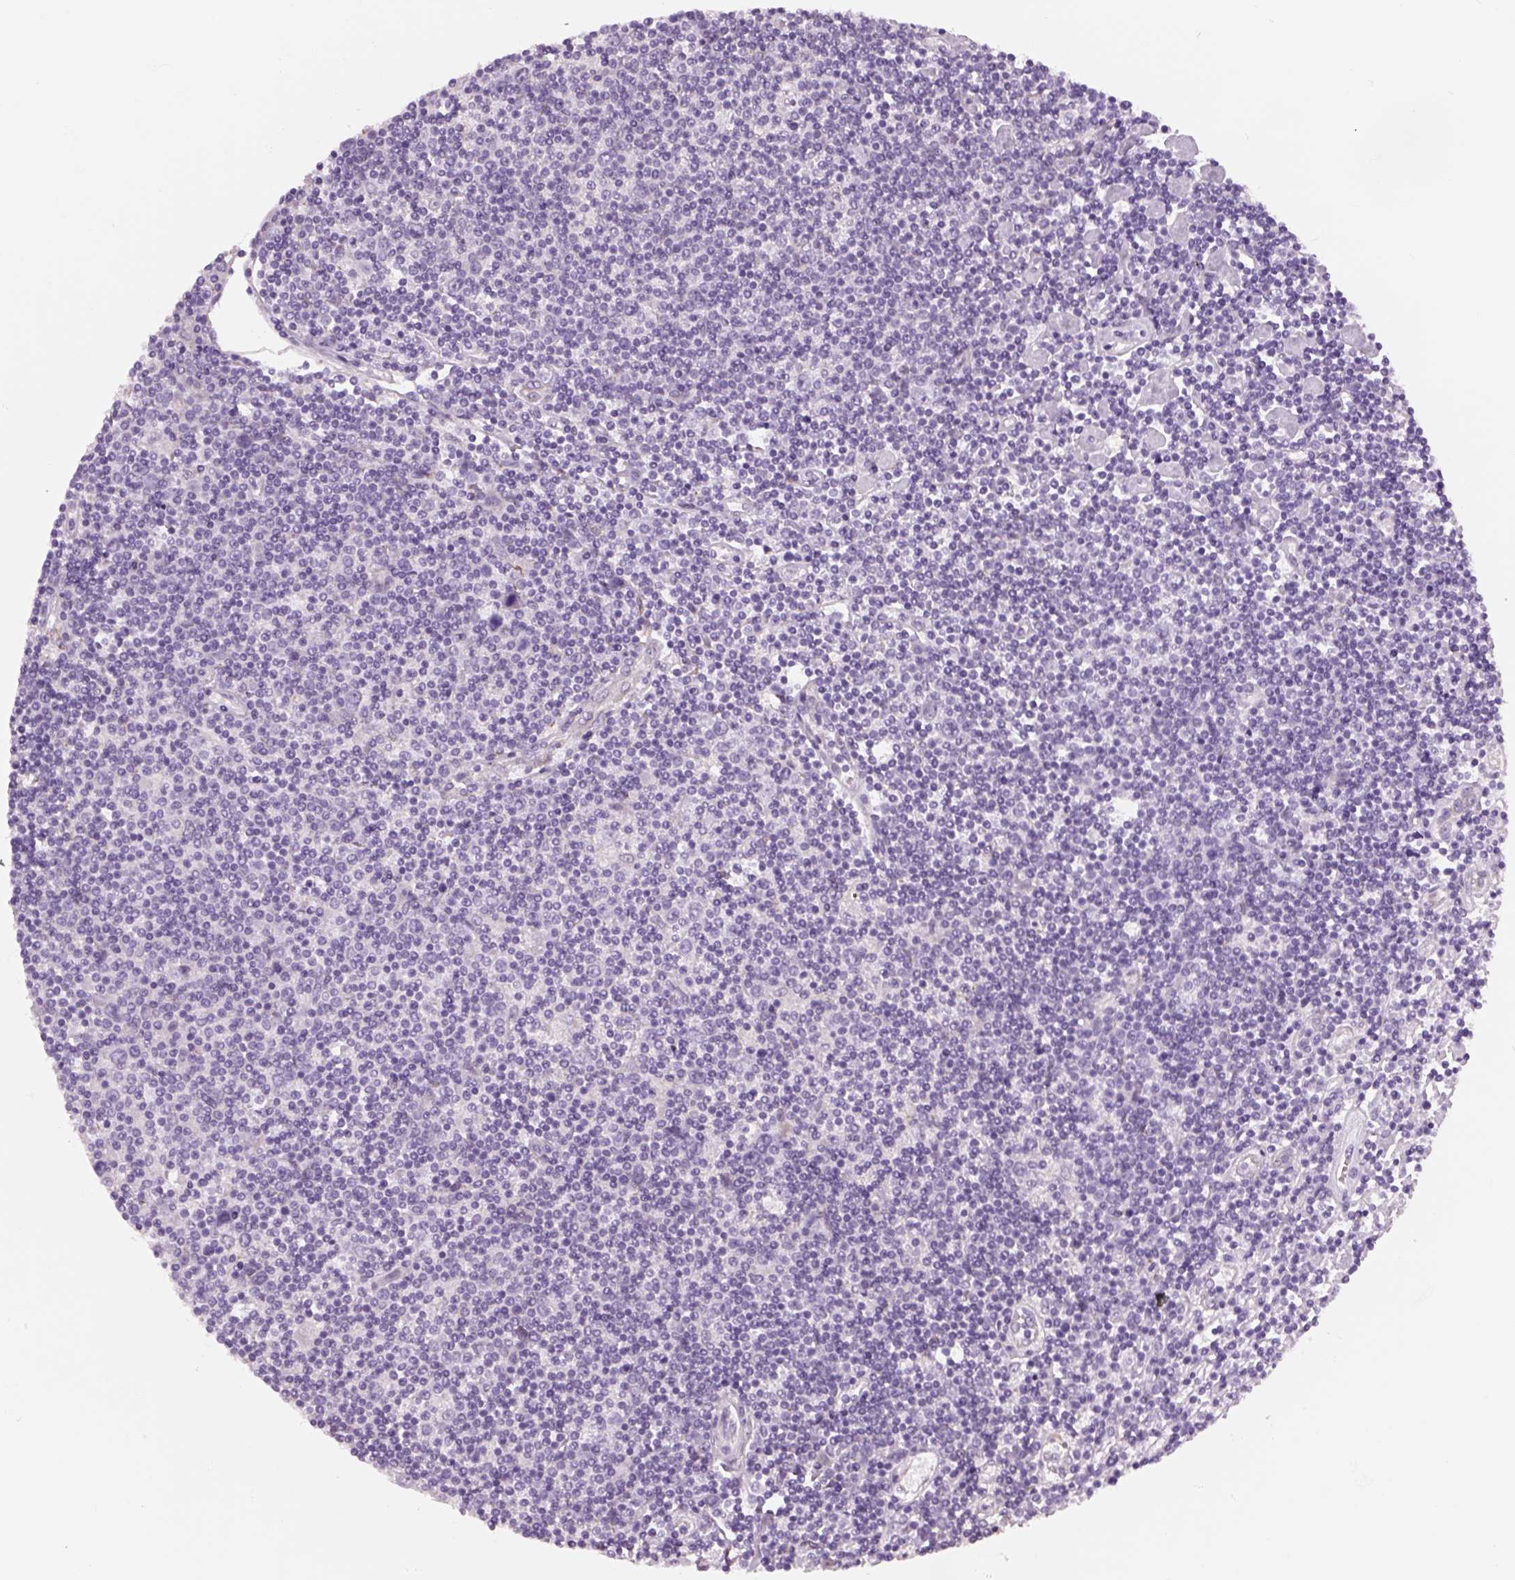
{"staining": {"intensity": "negative", "quantity": "none", "location": "none"}, "tissue": "lymphoma", "cell_type": "Tumor cells", "image_type": "cancer", "snomed": [{"axis": "morphology", "description": "Hodgkin's disease, NOS"}, {"axis": "topography", "description": "Lymph node"}], "caption": "High magnification brightfield microscopy of lymphoma stained with DAB (brown) and counterstained with hematoxylin (blue): tumor cells show no significant expression.", "gene": "KCNMB4", "patient": {"sex": "male", "age": 40}}